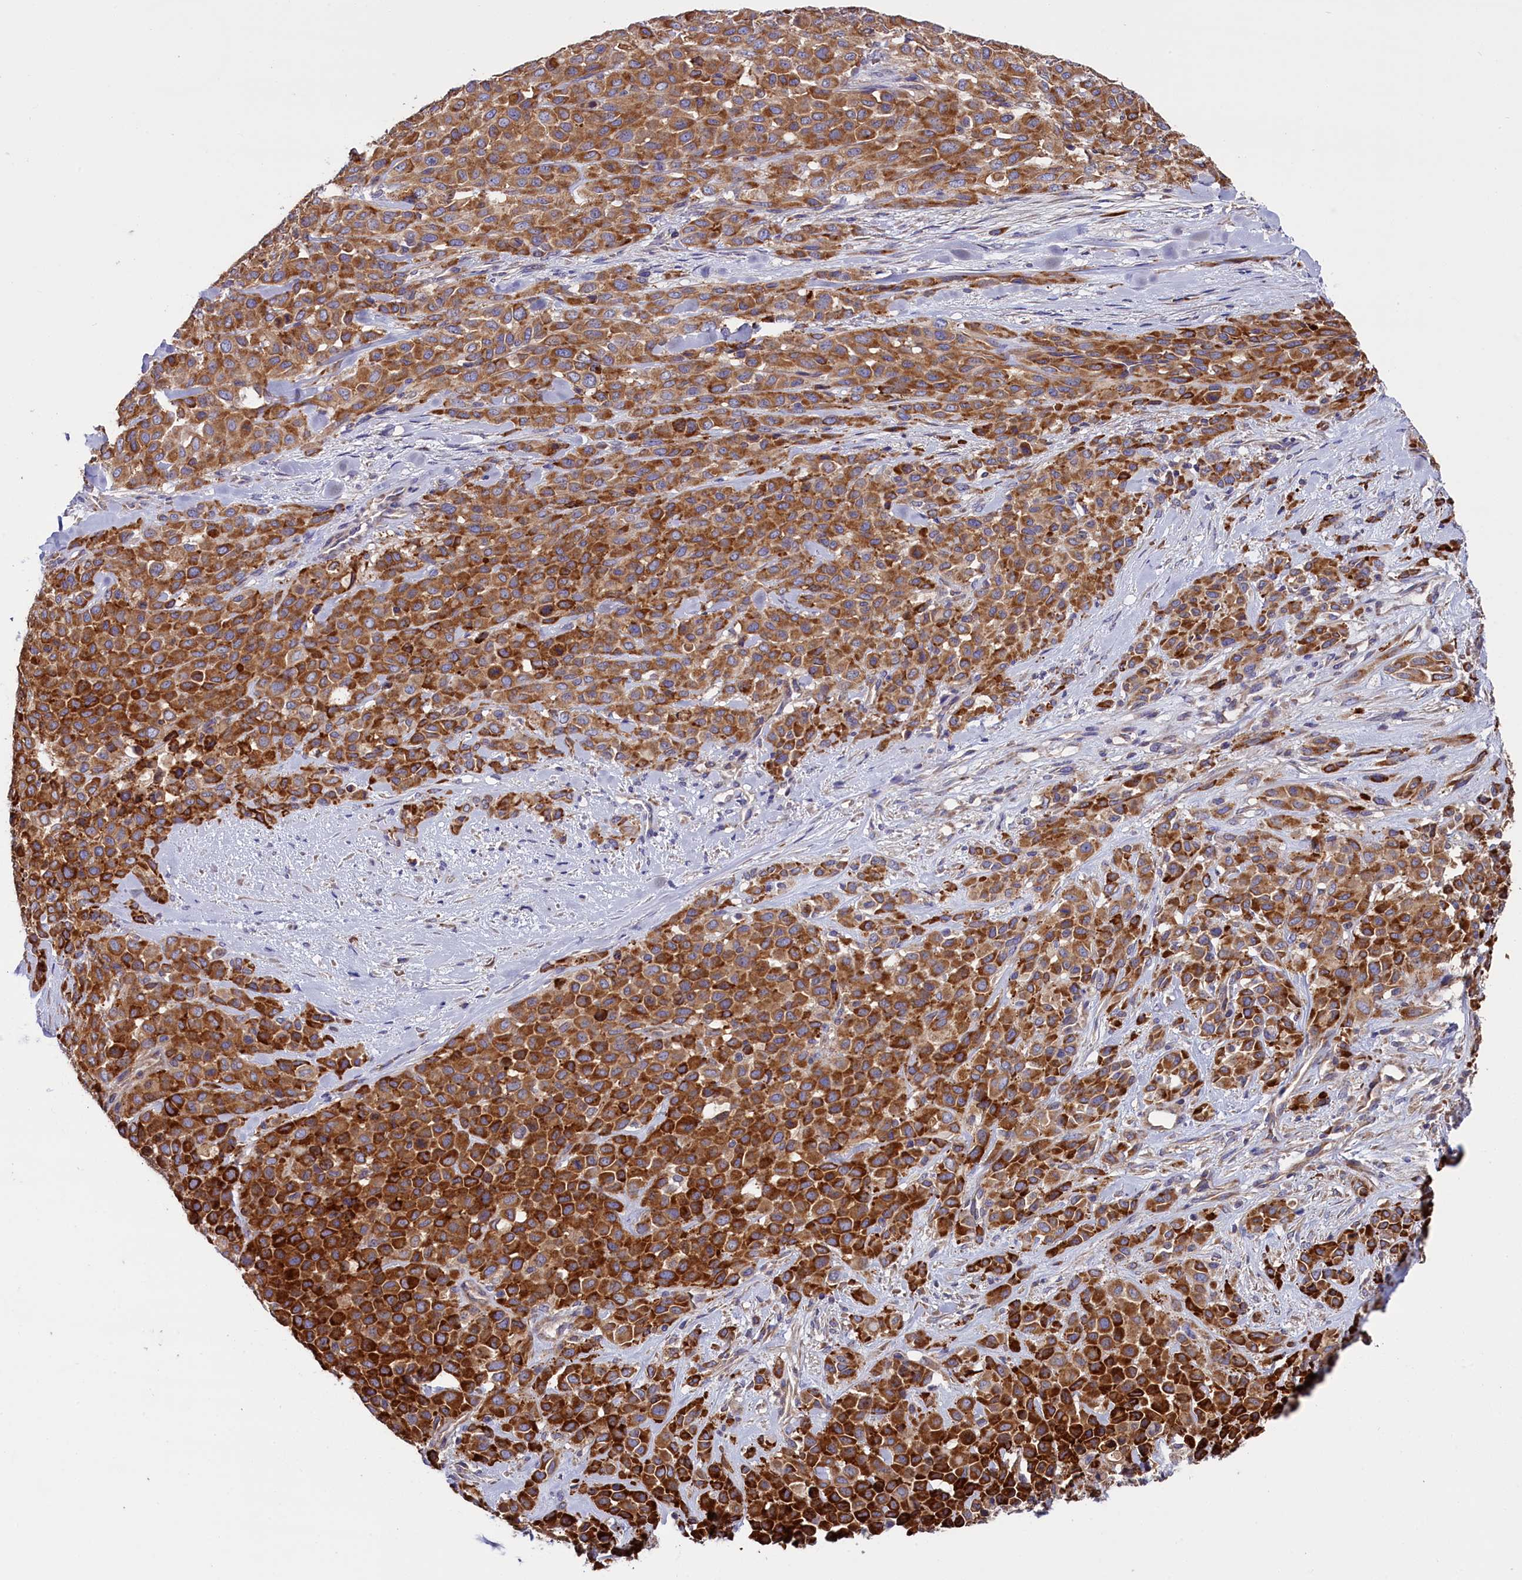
{"staining": {"intensity": "strong", "quantity": ">75%", "location": "cytoplasmic/membranous"}, "tissue": "melanoma", "cell_type": "Tumor cells", "image_type": "cancer", "snomed": [{"axis": "morphology", "description": "Malignant melanoma, Metastatic site"}, {"axis": "topography", "description": "Skin"}], "caption": "A histopathology image showing strong cytoplasmic/membranous expression in about >75% of tumor cells in malignant melanoma (metastatic site), as visualized by brown immunohistochemical staining.", "gene": "ZSWIM1", "patient": {"sex": "female", "age": 81}}